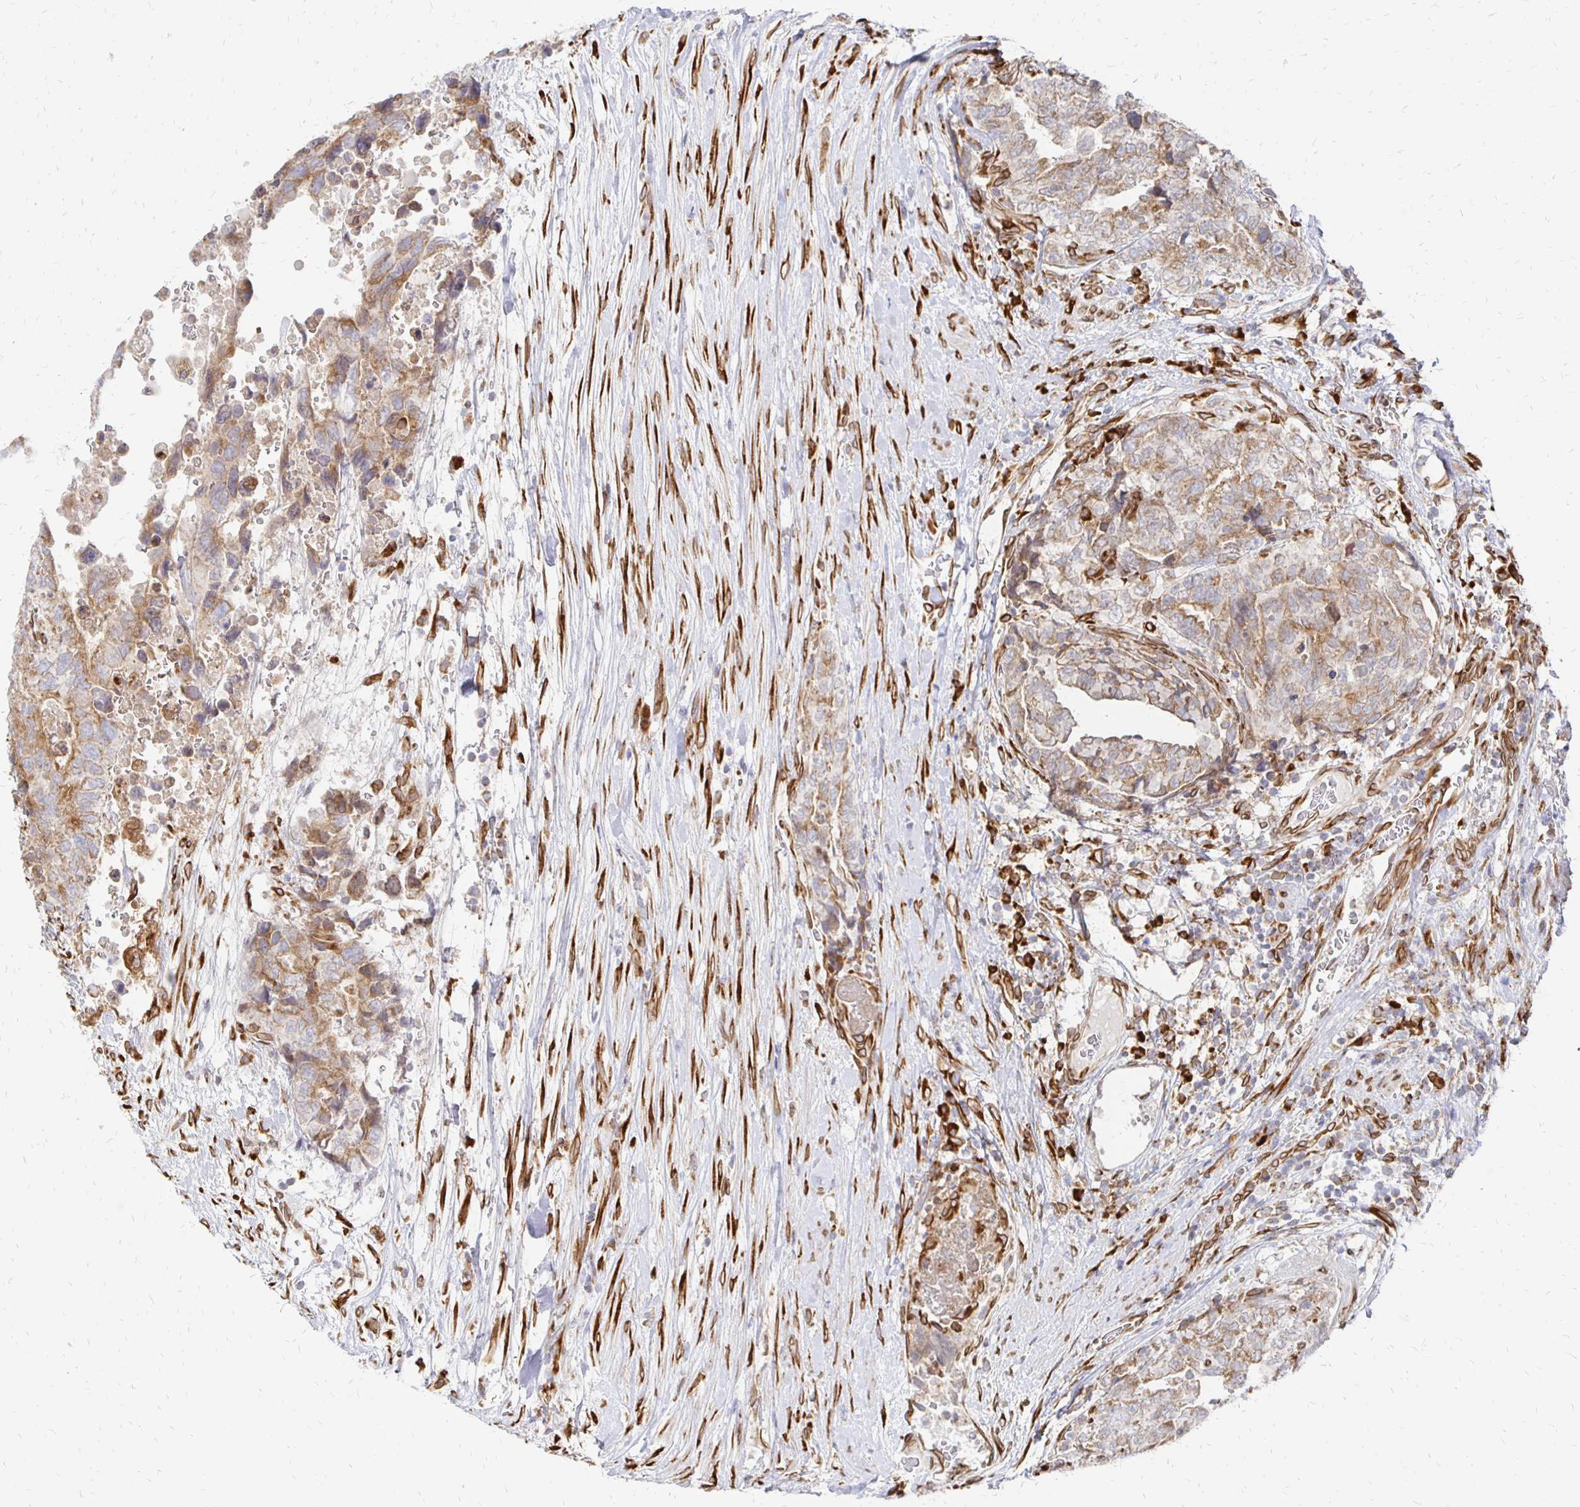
{"staining": {"intensity": "moderate", "quantity": "25%-75%", "location": "cytoplasmic/membranous"}, "tissue": "testis cancer", "cell_type": "Tumor cells", "image_type": "cancer", "snomed": [{"axis": "morphology", "description": "Carcinoma, Embryonal, NOS"}, {"axis": "topography", "description": "Testis"}], "caption": "An immunohistochemistry (IHC) photomicrograph of tumor tissue is shown. Protein staining in brown shows moderate cytoplasmic/membranous positivity in embryonal carcinoma (testis) within tumor cells. The protein is shown in brown color, while the nuclei are stained blue.", "gene": "PELI3", "patient": {"sex": "male", "age": 24}}